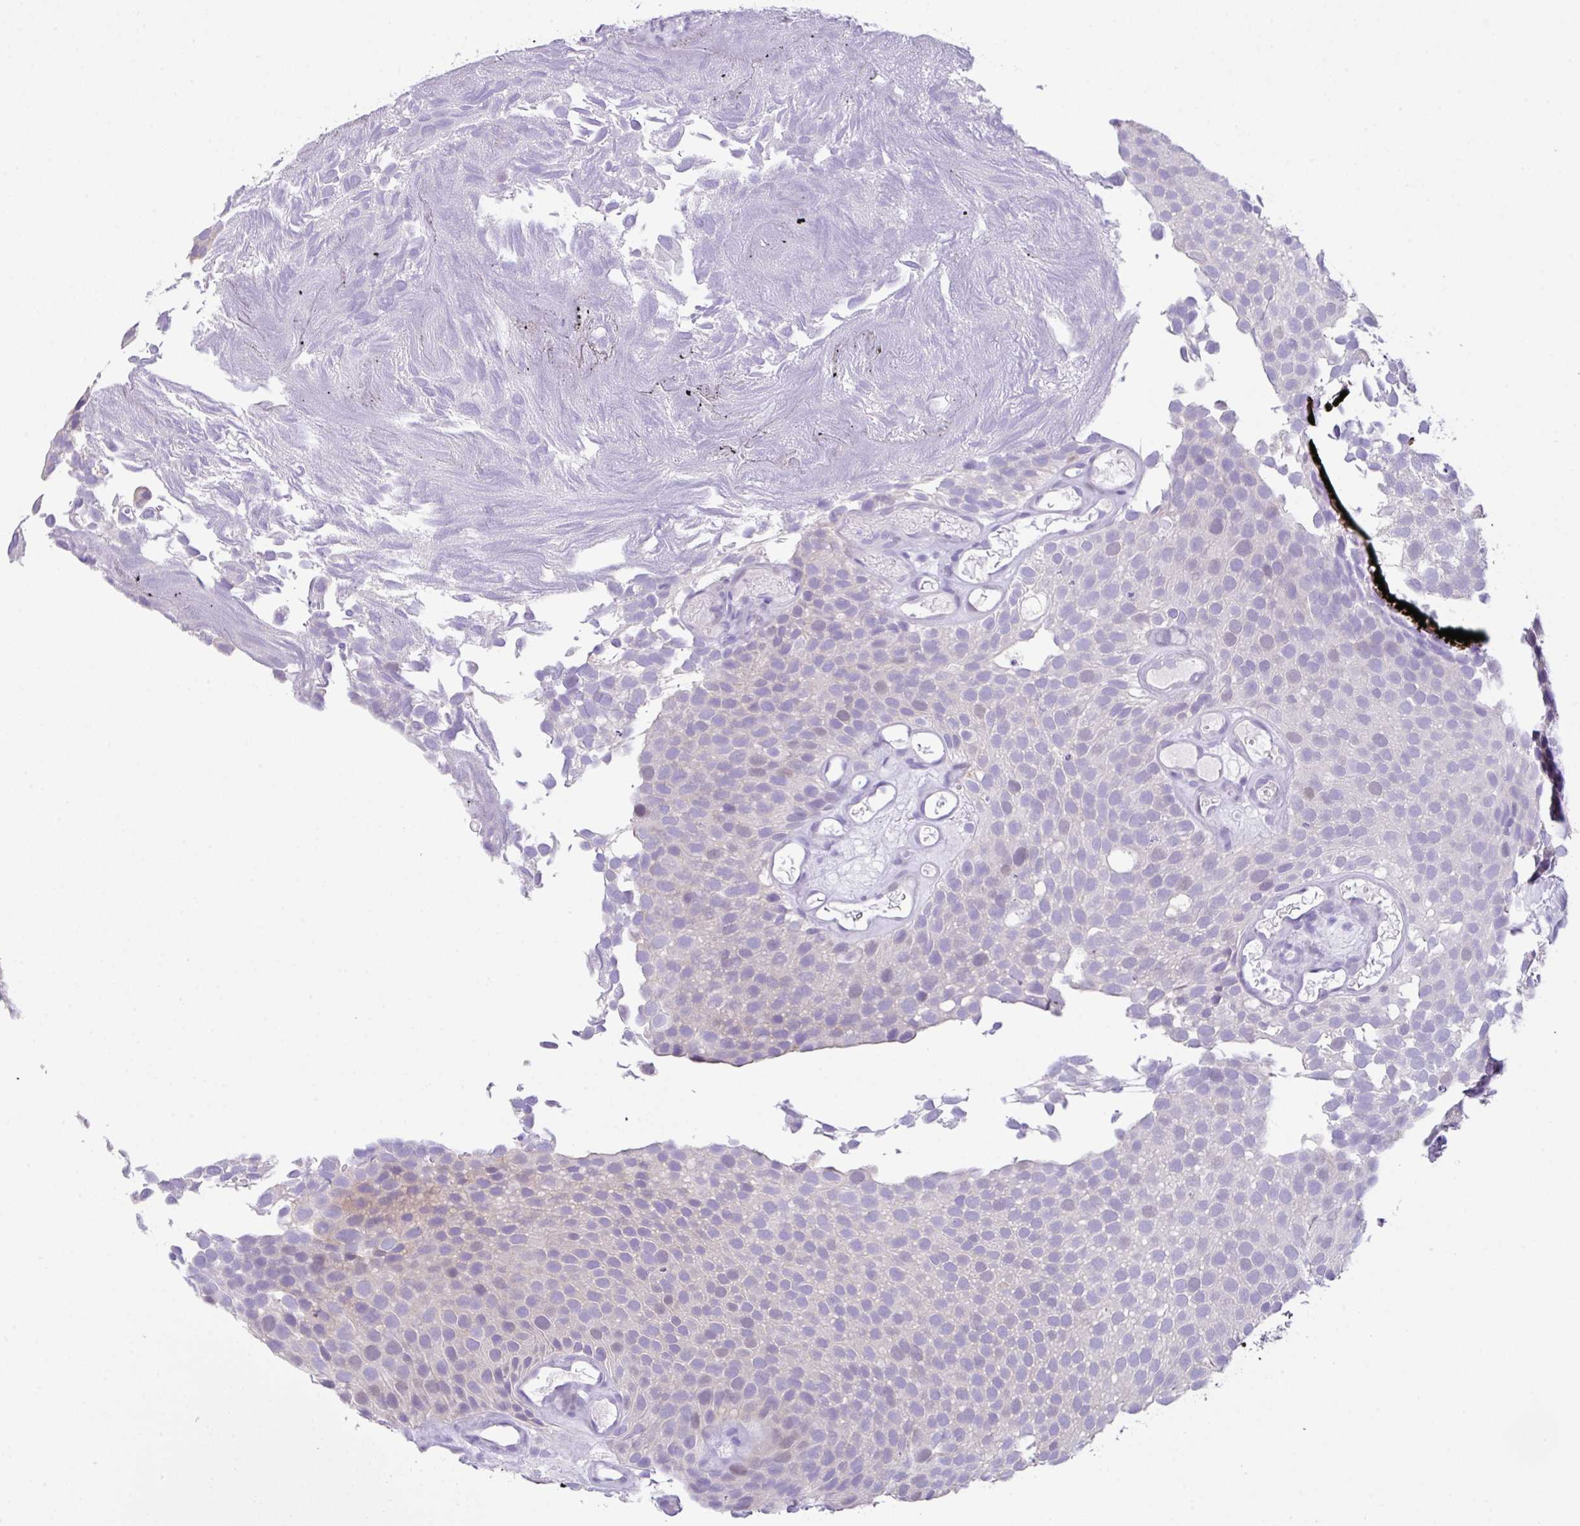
{"staining": {"intensity": "weak", "quantity": "<25%", "location": "nuclear"}, "tissue": "urothelial cancer", "cell_type": "Tumor cells", "image_type": "cancer", "snomed": [{"axis": "morphology", "description": "Urothelial carcinoma, Low grade"}, {"axis": "topography", "description": "Urinary bladder"}], "caption": "IHC of human low-grade urothelial carcinoma shows no expression in tumor cells.", "gene": "CST11", "patient": {"sex": "male", "age": 89}}